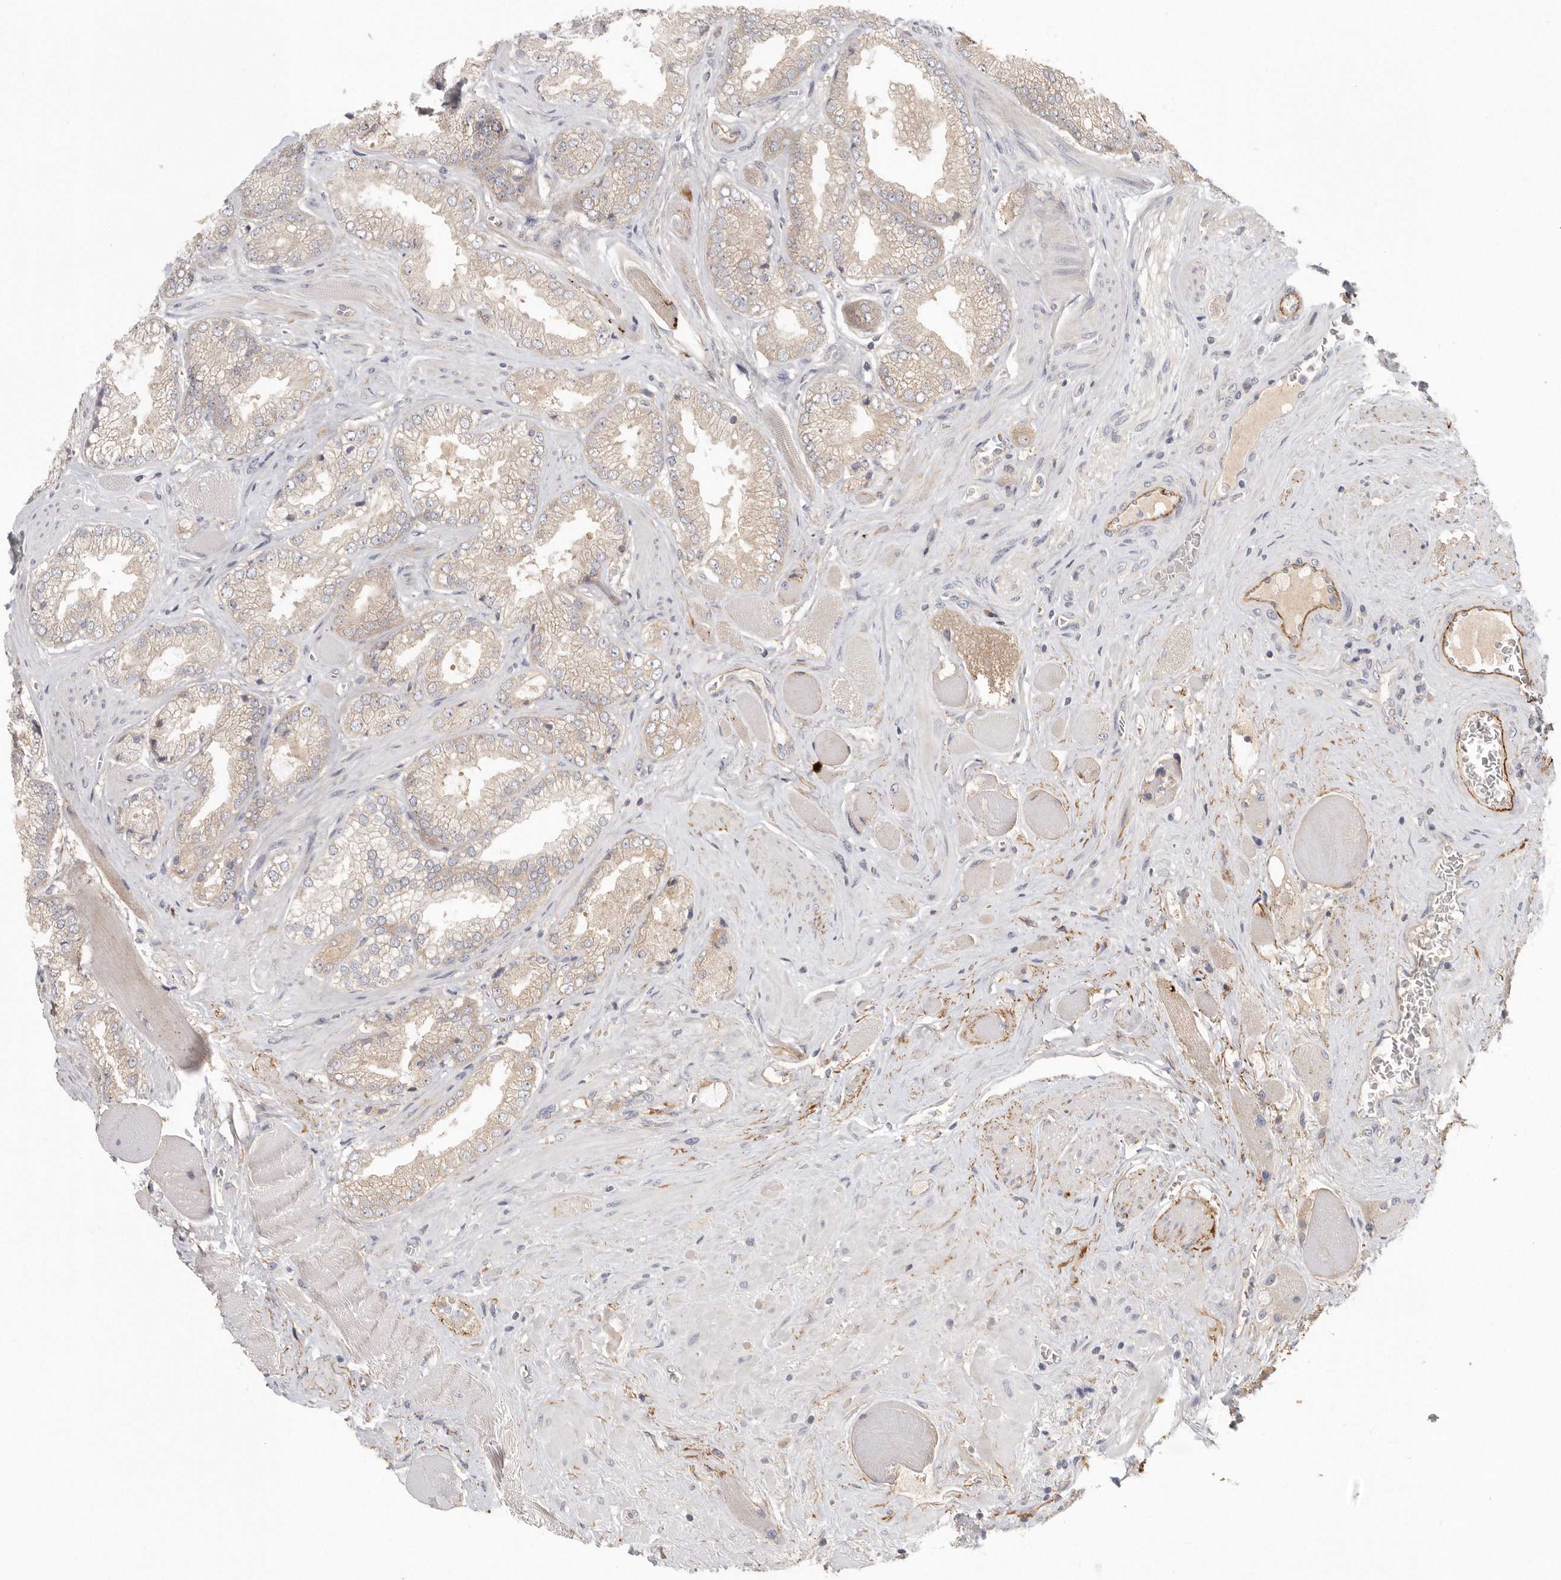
{"staining": {"intensity": "weak", "quantity": "25%-75%", "location": "cytoplasmic/membranous"}, "tissue": "prostate cancer", "cell_type": "Tumor cells", "image_type": "cancer", "snomed": [{"axis": "morphology", "description": "Adenocarcinoma, High grade"}, {"axis": "topography", "description": "Prostate"}], "caption": "Prostate cancer (high-grade adenocarcinoma) stained with a protein marker exhibits weak staining in tumor cells.", "gene": "CFAP298", "patient": {"sex": "male", "age": 58}}